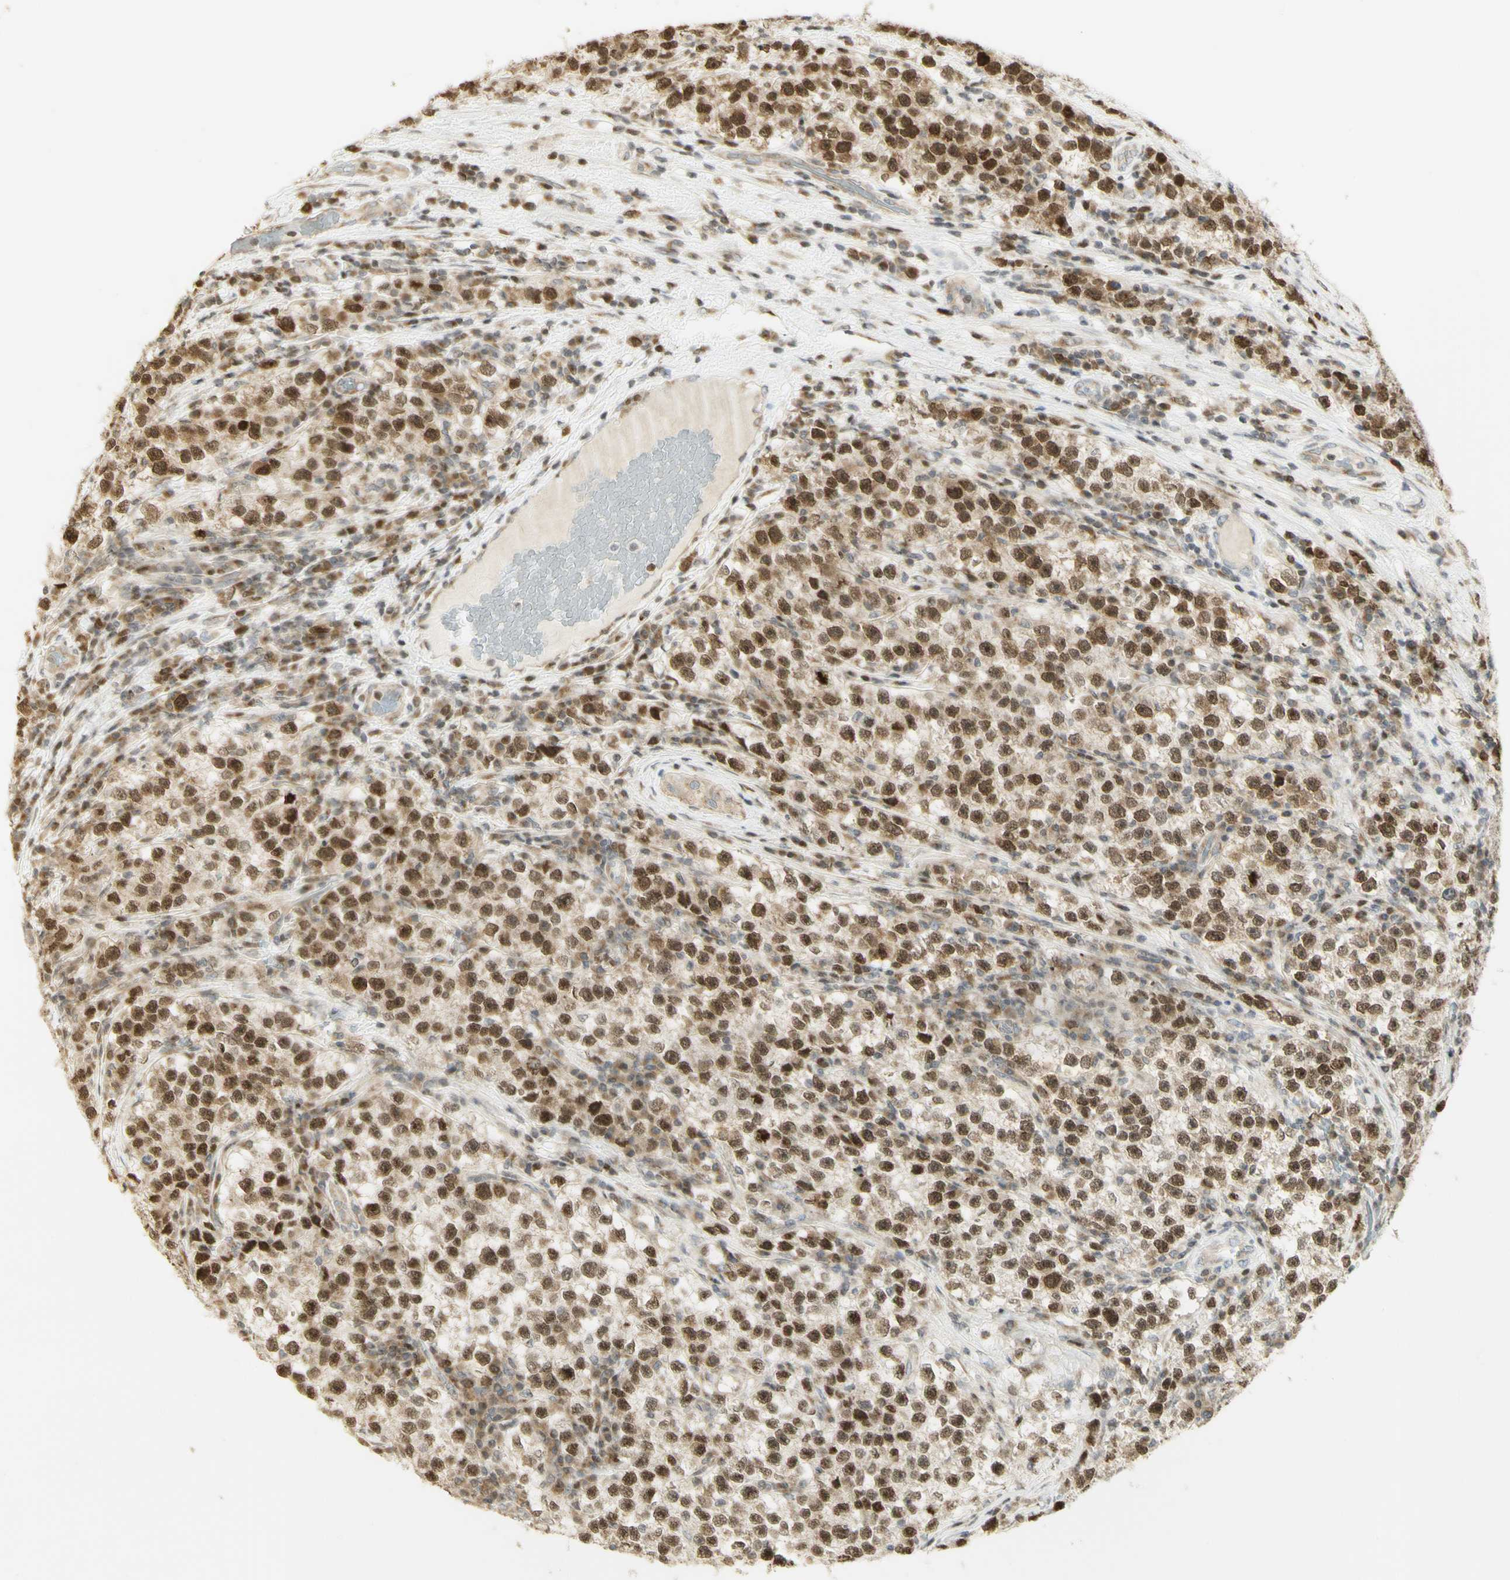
{"staining": {"intensity": "moderate", "quantity": ">75%", "location": "cytoplasmic/membranous,nuclear"}, "tissue": "testis cancer", "cell_type": "Tumor cells", "image_type": "cancer", "snomed": [{"axis": "morphology", "description": "Seminoma, NOS"}, {"axis": "topography", "description": "Testis"}], "caption": "IHC micrograph of neoplastic tissue: testis cancer (seminoma) stained using immunohistochemistry (IHC) displays medium levels of moderate protein expression localized specifically in the cytoplasmic/membranous and nuclear of tumor cells, appearing as a cytoplasmic/membranous and nuclear brown color.", "gene": "KIF11", "patient": {"sex": "male", "age": 22}}